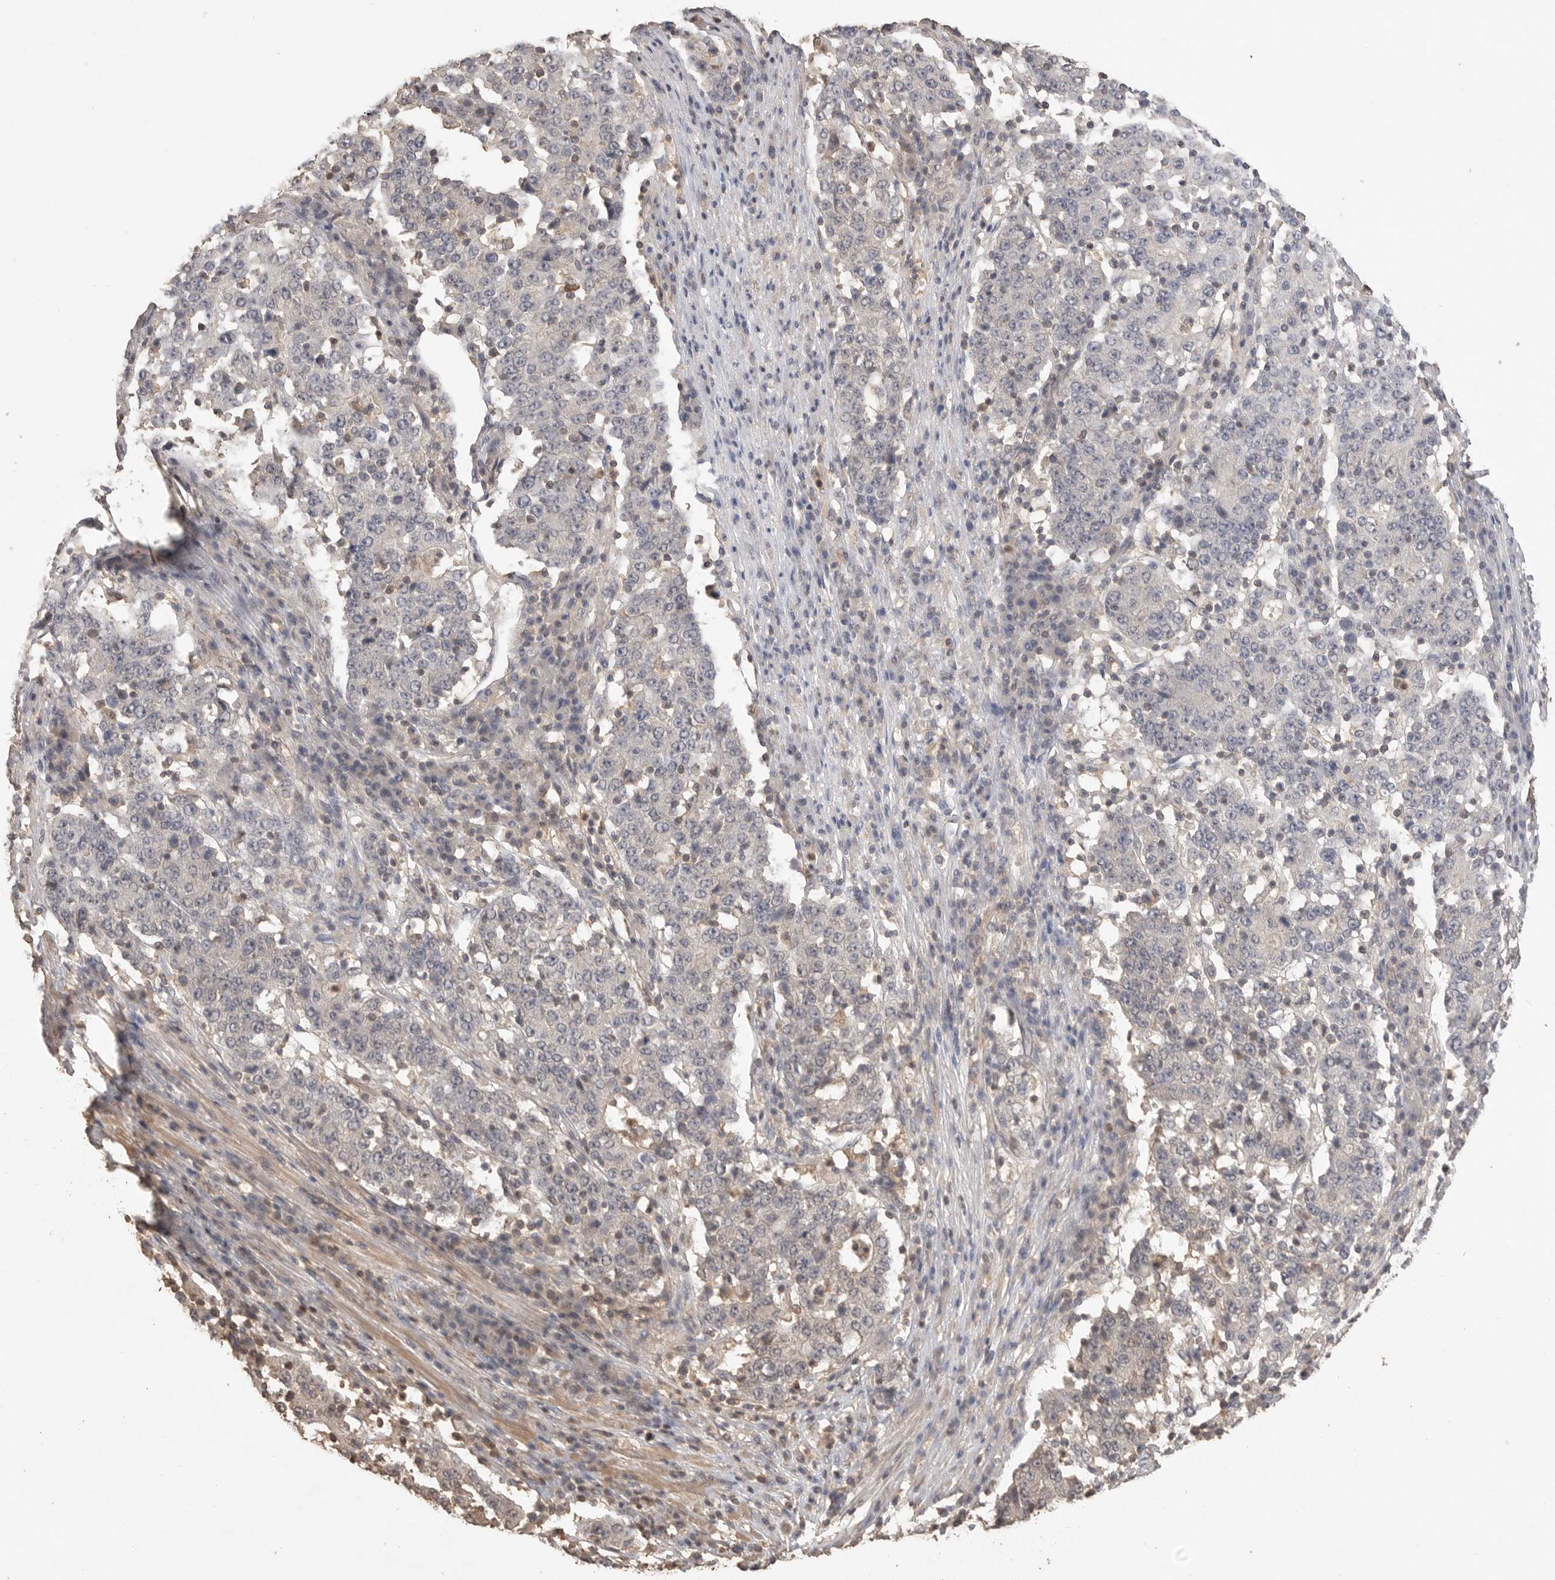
{"staining": {"intensity": "negative", "quantity": "none", "location": "none"}, "tissue": "stomach cancer", "cell_type": "Tumor cells", "image_type": "cancer", "snomed": [{"axis": "morphology", "description": "Adenocarcinoma, NOS"}, {"axis": "topography", "description": "Stomach"}], "caption": "This is an immunohistochemistry image of human stomach cancer (adenocarcinoma). There is no positivity in tumor cells.", "gene": "MAP2K1", "patient": {"sex": "male", "age": 59}}